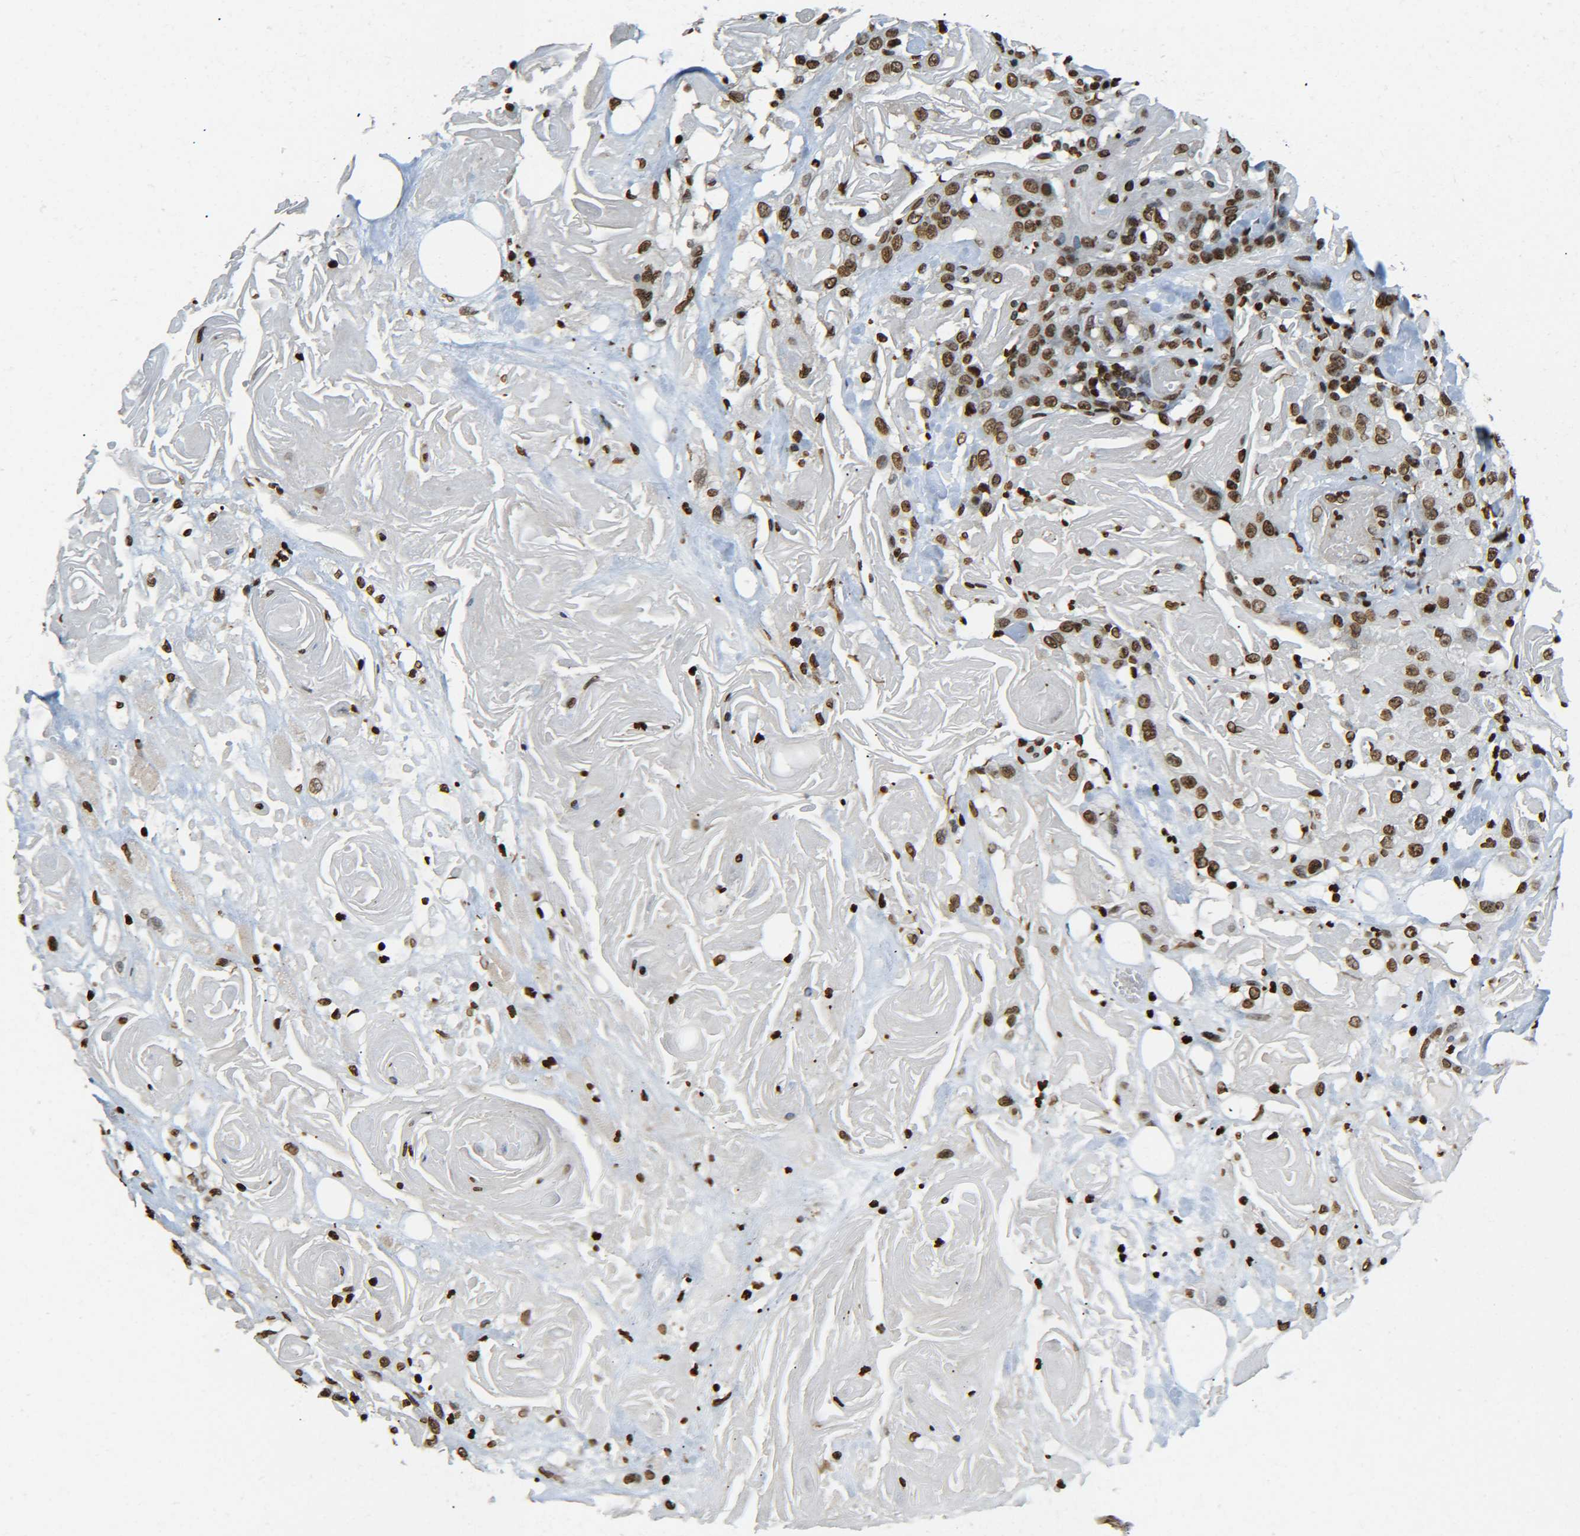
{"staining": {"intensity": "moderate", "quantity": ">75%", "location": "nuclear"}, "tissue": "head and neck cancer", "cell_type": "Tumor cells", "image_type": "cancer", "snomed": [{"axis": "morphology", "description": "Squamous cell carcinoma, NOS"}, {"axis": "topography", "description": "Head-Neck"}], "caption": "Approximately >75% of tumor cells in human head and neck cancer reveal moderate nuclear protein staining as visualized by brown immunohistochemical staining.", "gene": "H4C16", "patient": {"sex": "female", "age": 84}}